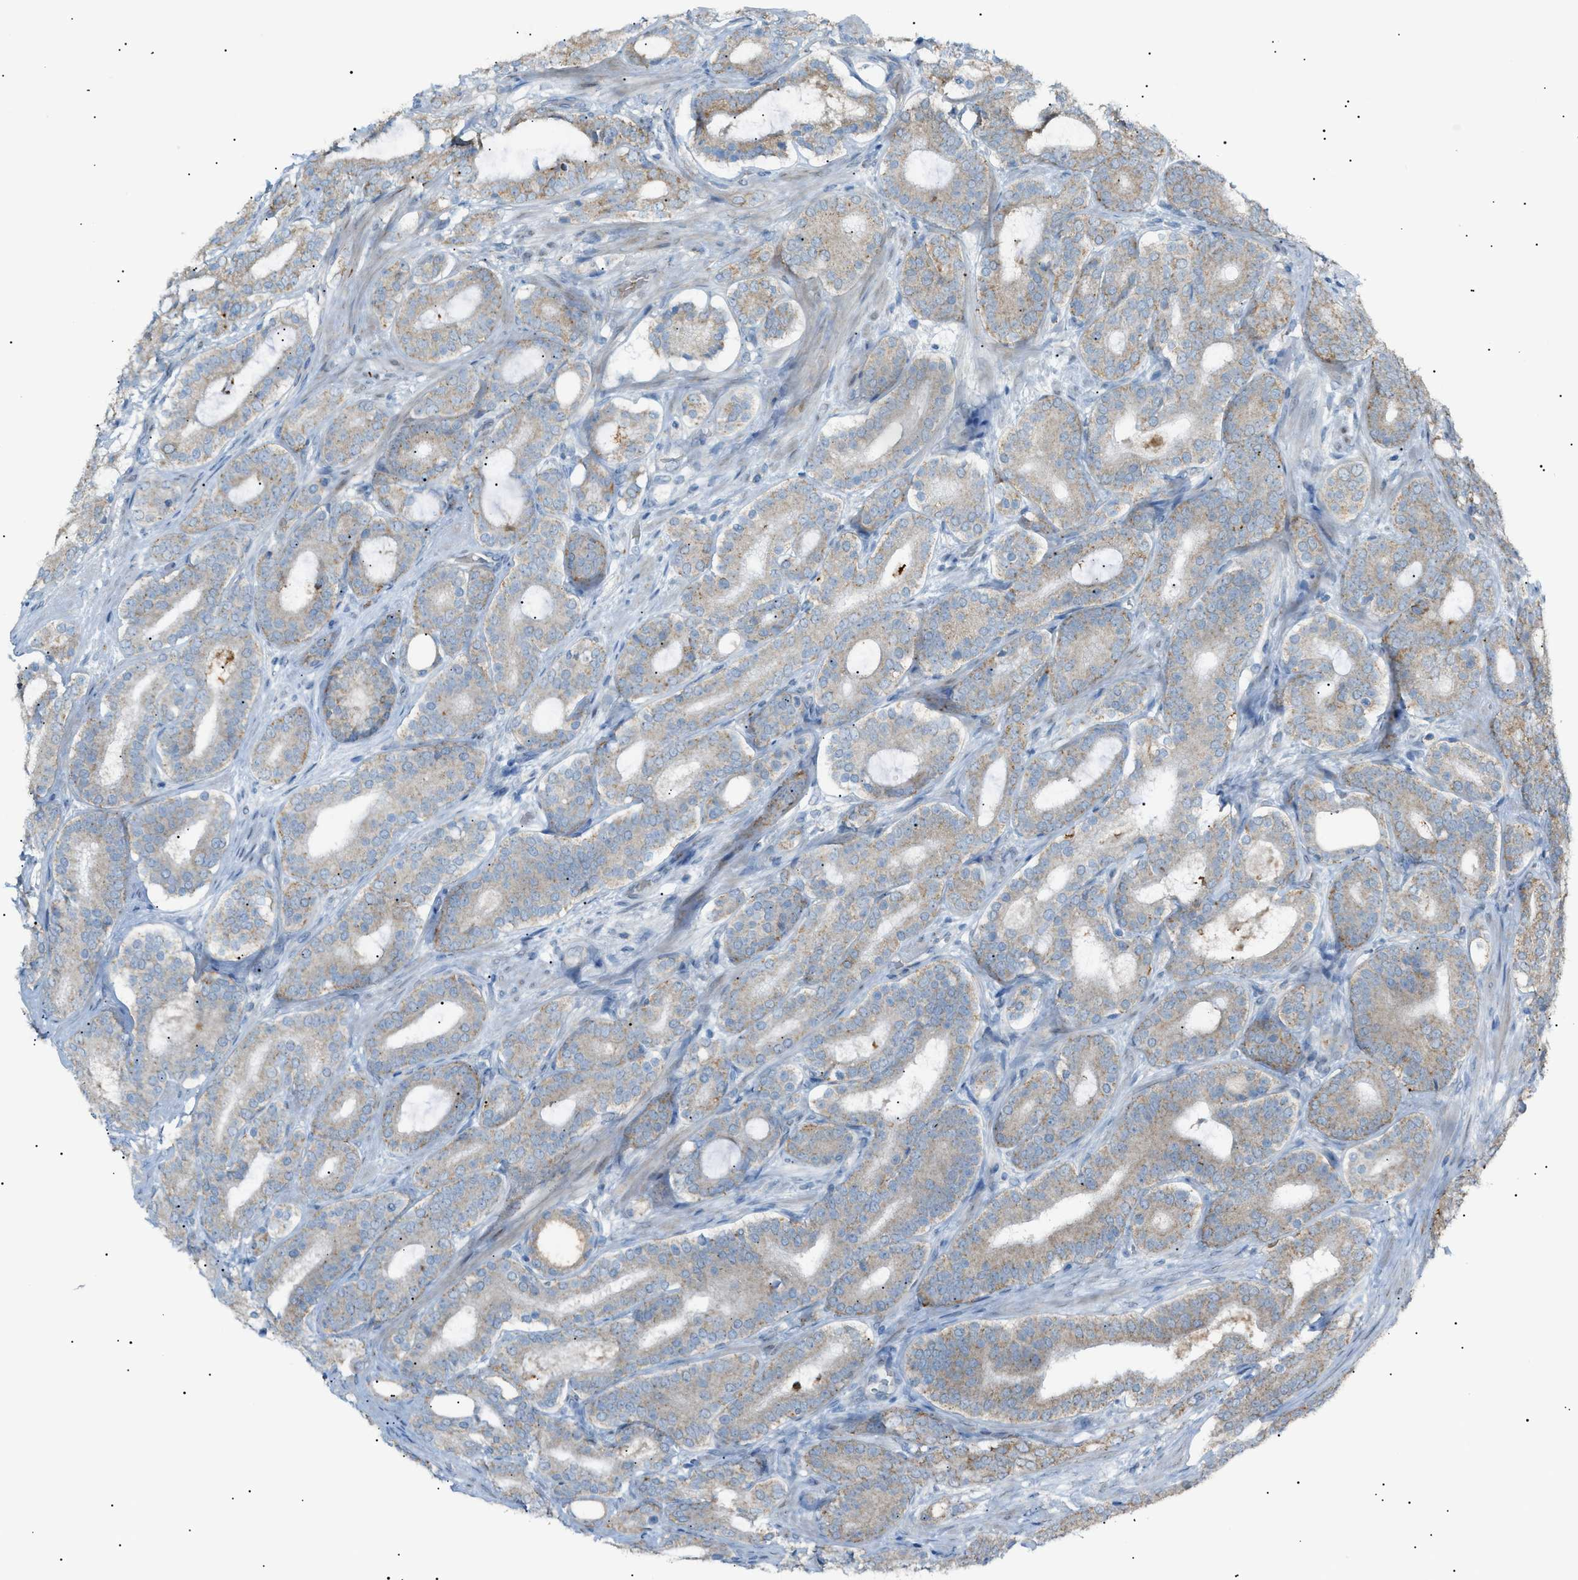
{"staining": {"intensity": "weak", "quantity": ">75%", "location": "cytoplasmic/membranous"}, "tissue": "prostate cancer", "cell_type": "Tumor cells", "image_type": "cancer", "snomed": [{"axis": "morphology", "description": "Adenocarcinoma, High grade"}, {"axis": "topography", "description": "Prostate"}], "caption": "This image exhibits immunohistochemistry (IHC) staining of prostate cancer, with low weak cytoplasmic/membranous expression in about >75% of tumor cells.", "gene": "ZNF516", "patient": {"sex": "male", "age": 60}}